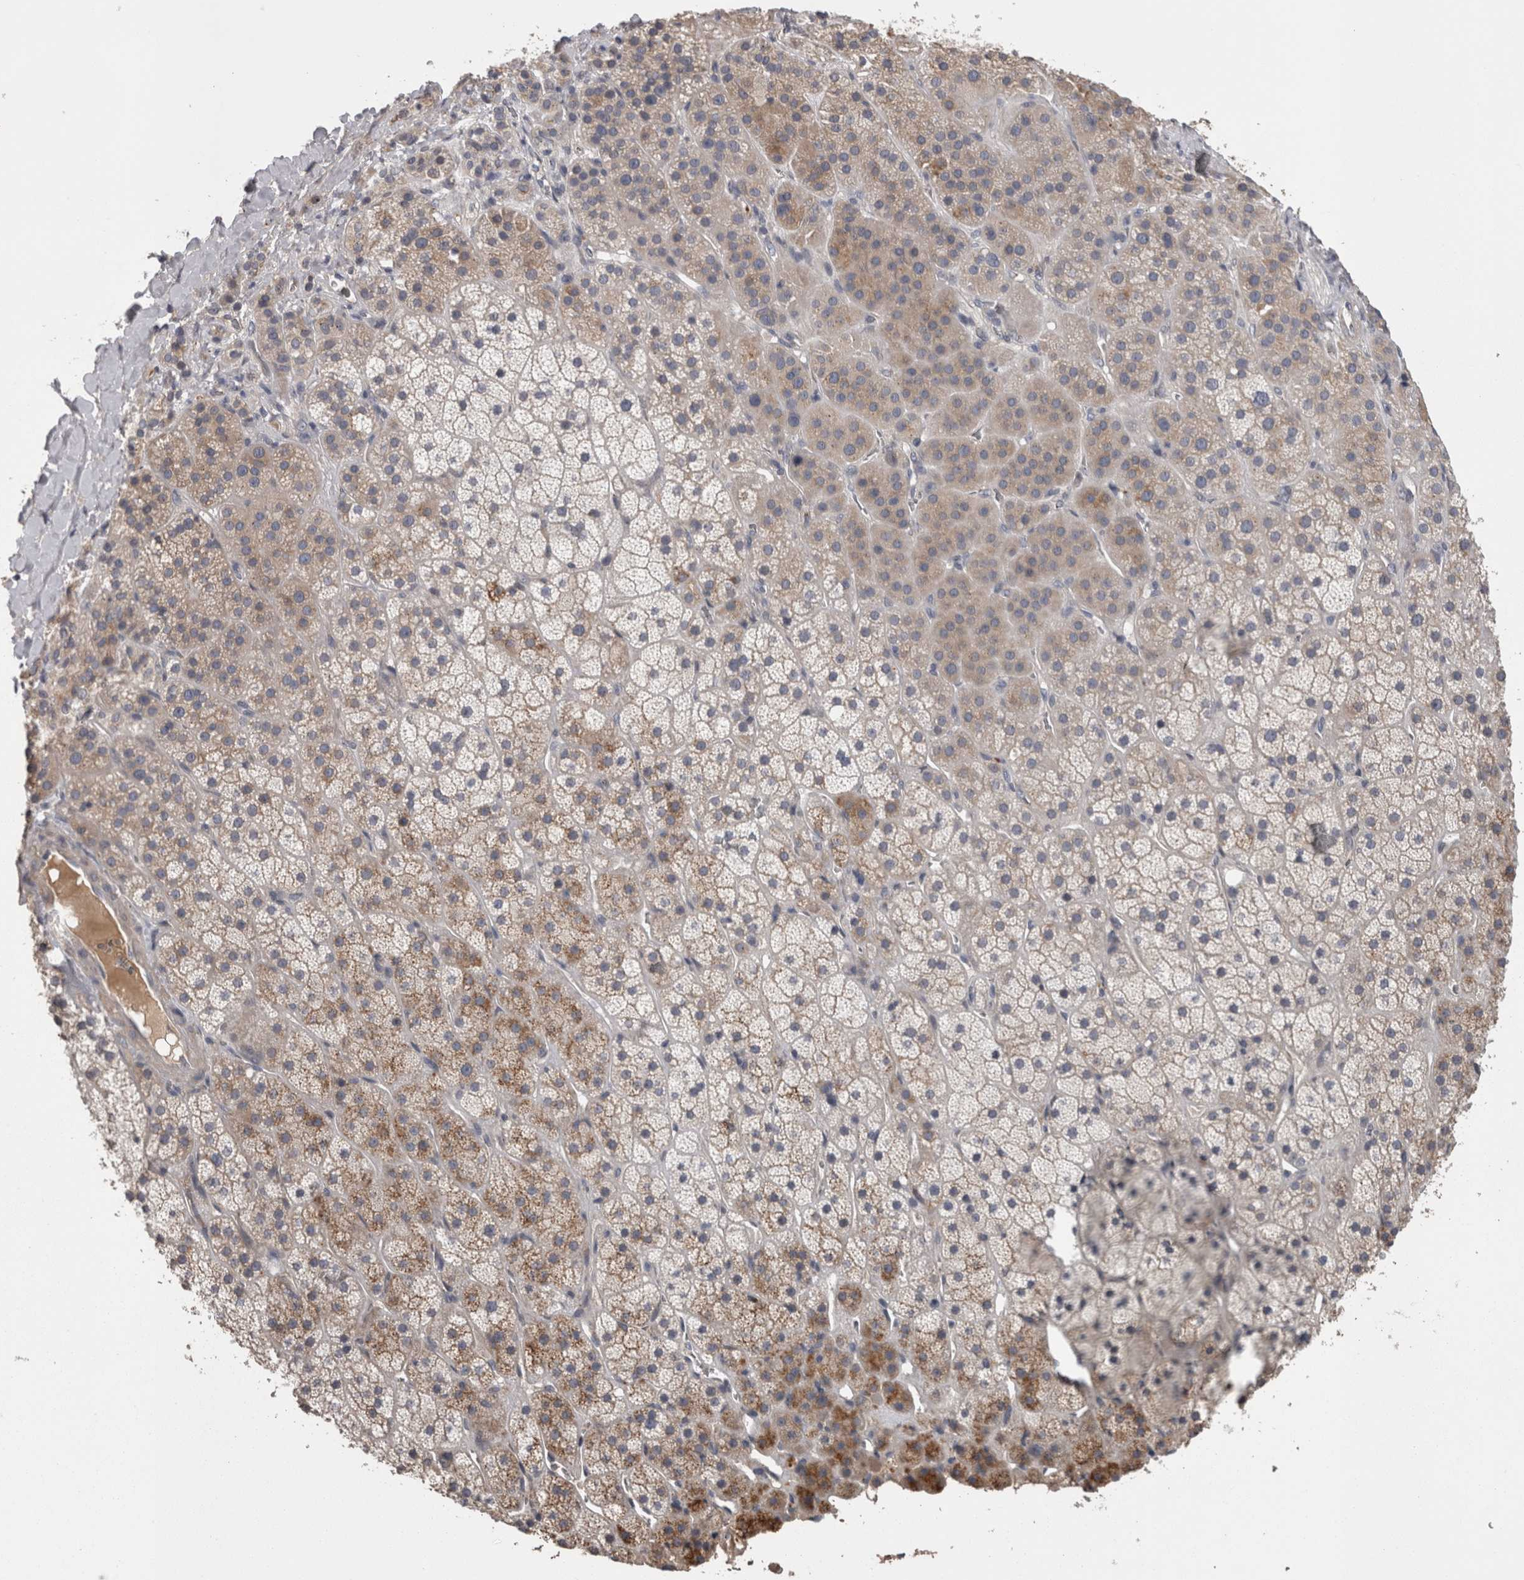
{"staining": {"intensity": "weak", "quantity": "25%-75%", "location": "cytoplasmic/membranous"}, "tissue": "adrenal gland", "cell_type": "Glandular cells", "image_type": "normal", "snomed": [{"axis": "morphology", "description": "Normal tissue, NOS"}, {"axis": "topography", "description": "Adrenal gland"}], "caption": "Immunohistochemical staining of benign adrenal gland shows 25%-75% levels of weak cytoplasmic/membranous protein staining in approximately 25%-75% of glandular cells. (DAB IHC, brown staining for protein, blue staining for nuclei).", "gene": "STC1", "patient": {"sex": "male", "age": 57}}